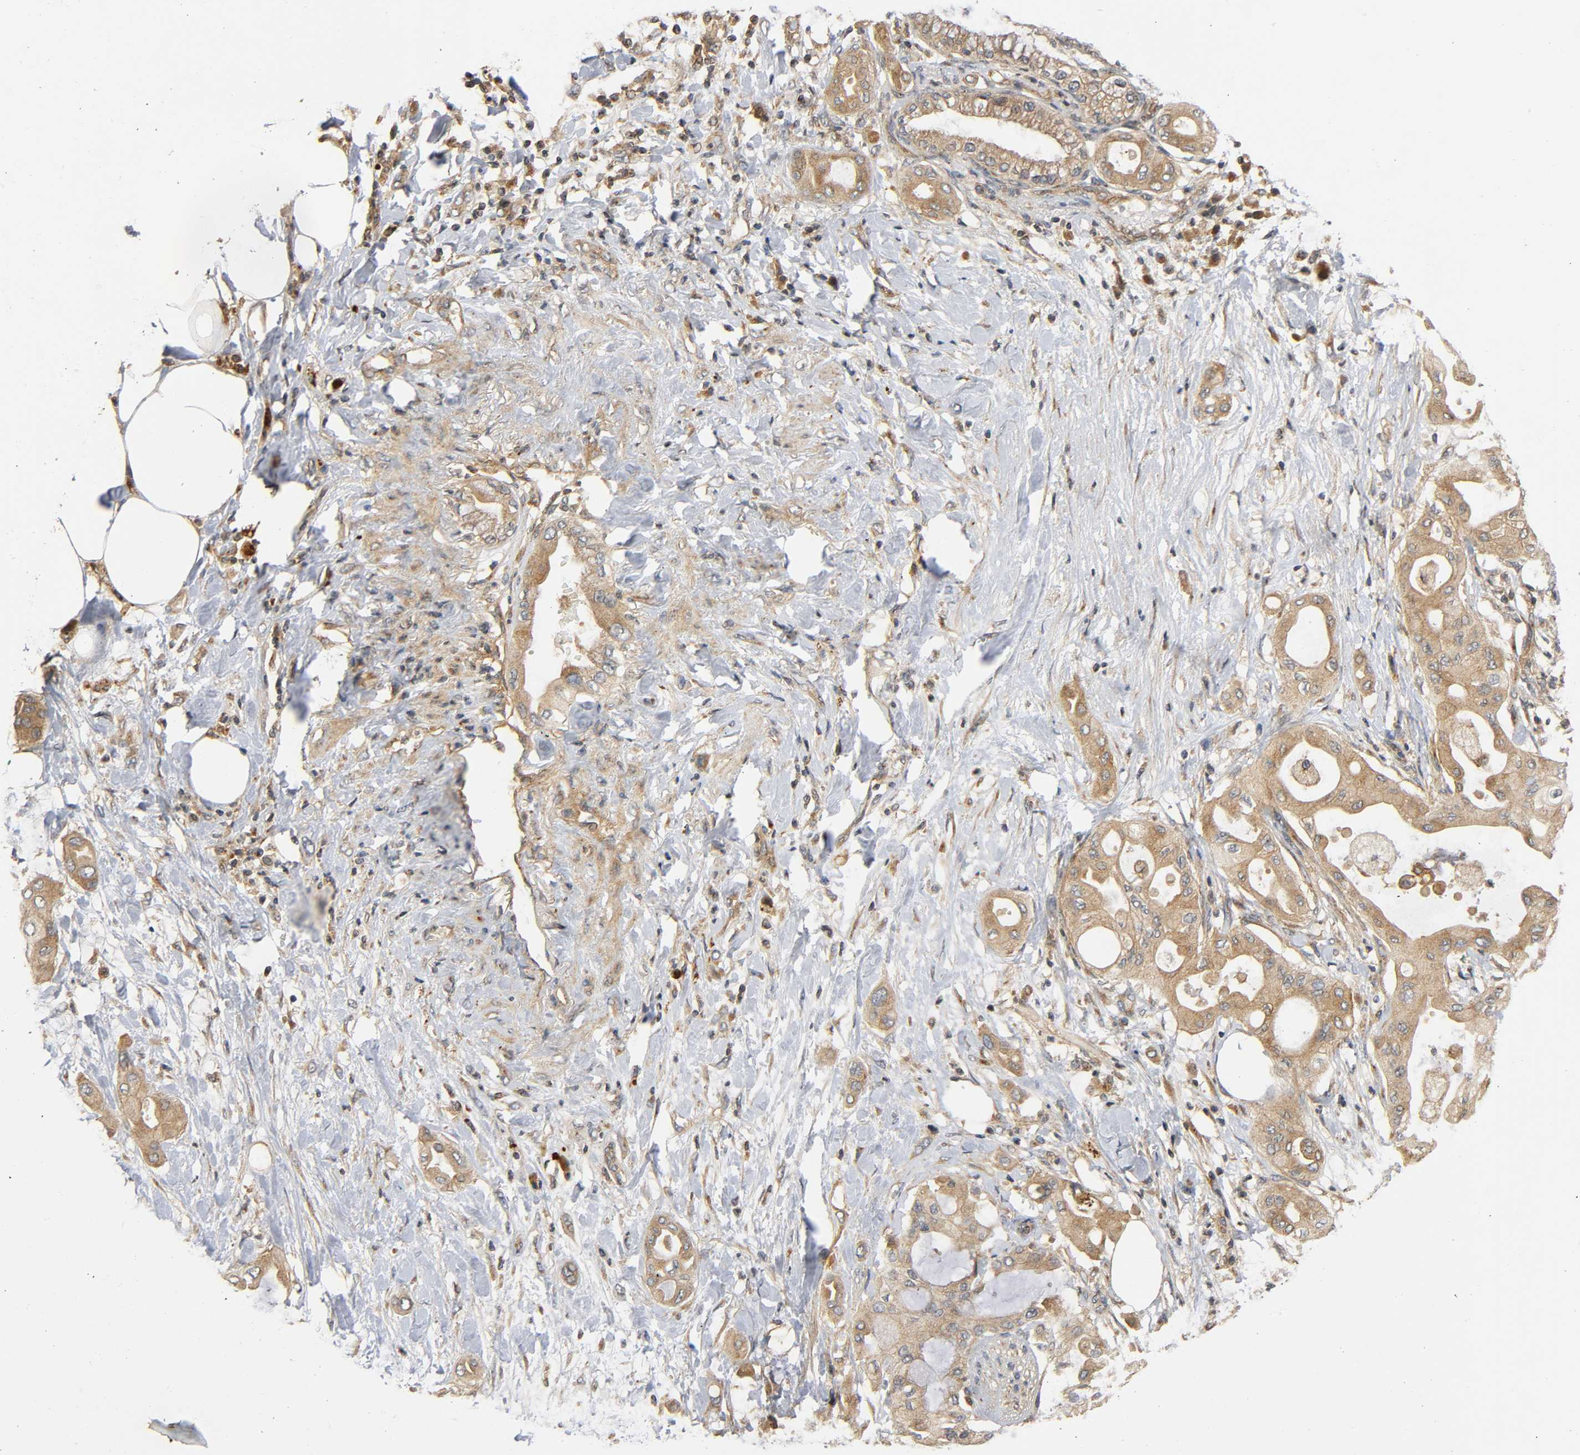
{"staining": {"intensity": "moderate", "quantity": ">75%", "location": "cytoplasmic/membranous"}, "tissue": "pancreatic cancer", "cell_type": "Tumor cells", "image_type": "cancer", "snomed": [{"axis": "morphology", "description": "Adenocarcinoma, NOS"}, {"axis": "morphology", "description": "Adenocarcinoma, metastatic, NOS"}, {"axis": "topography", "description": "Lymph node"}, {"axis": "topography", "description": "Pancreas"}, {"axis": "topography", "description": "Duodenum"}], "caption": "Immunohistochemistry image of pancreatic metastatic adenocarcinoma stained for a protein (brown), which shows medium levels of moderate cytoplasmic/membranous staining in approximately >75% of tumor cells.", "gene": "IKBKB", "patient": {"sex": "female", "age": 64}}